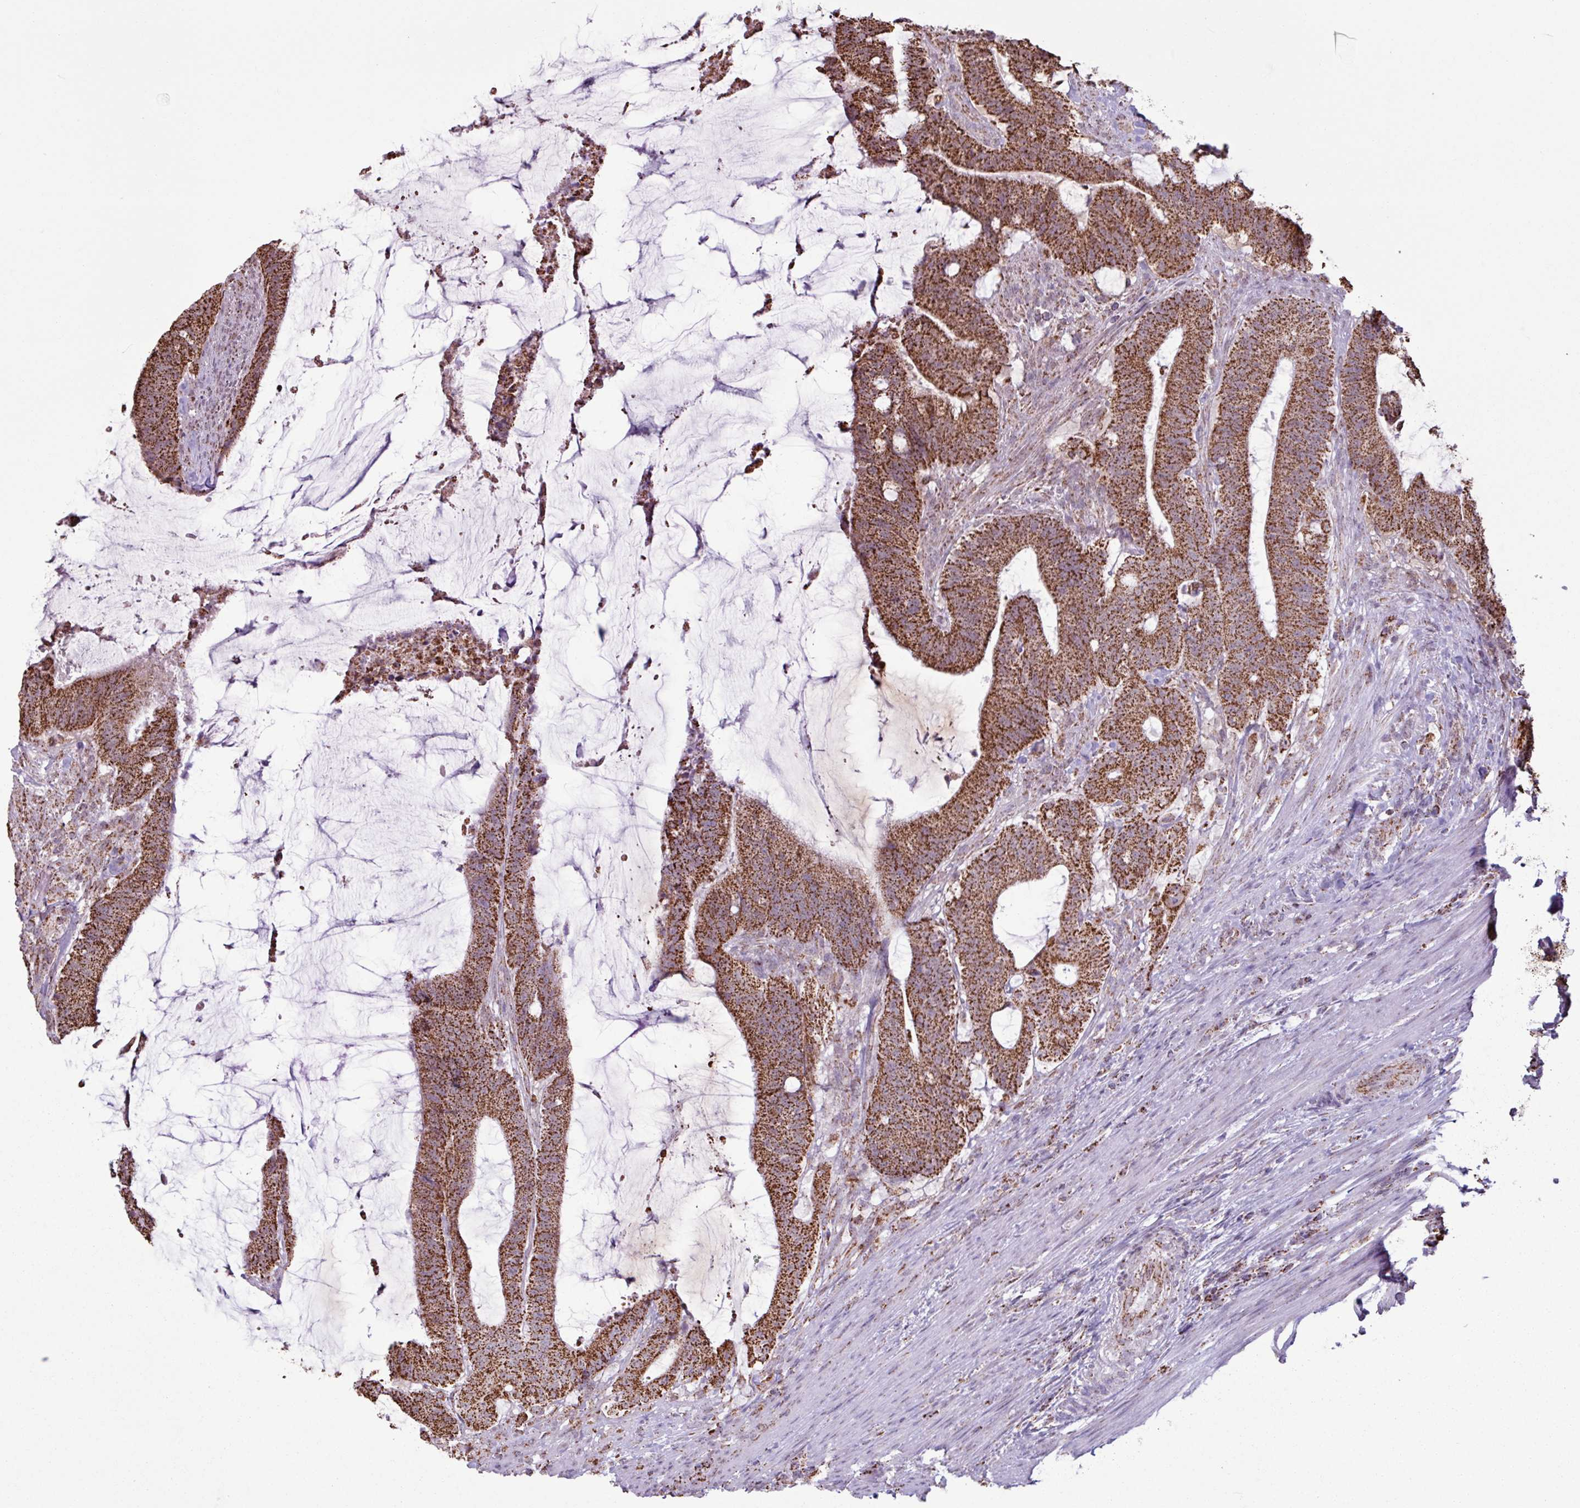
{"staining": {"intensity": "strong", "quantity": ">75%", "location": "cytoplasmic/membranous"}, "tissue": "colorectal cancer", "cell_type": "Tumor cells", "image_type": "cancer", "snomed": [{"axis": "morphology", "description": "Adenocarcinoma, NOS"}, {"axis": "topography", "description": "Colon"}], "caption": "Colorectal adenocarcinoma was stained to show a protein in brown. There is high levels of strong cytoplasmic/membranous staining in approximately >75% of tumor cells.", "gene": "ALG8", "patient": {"sex": "female", "age": 43}}